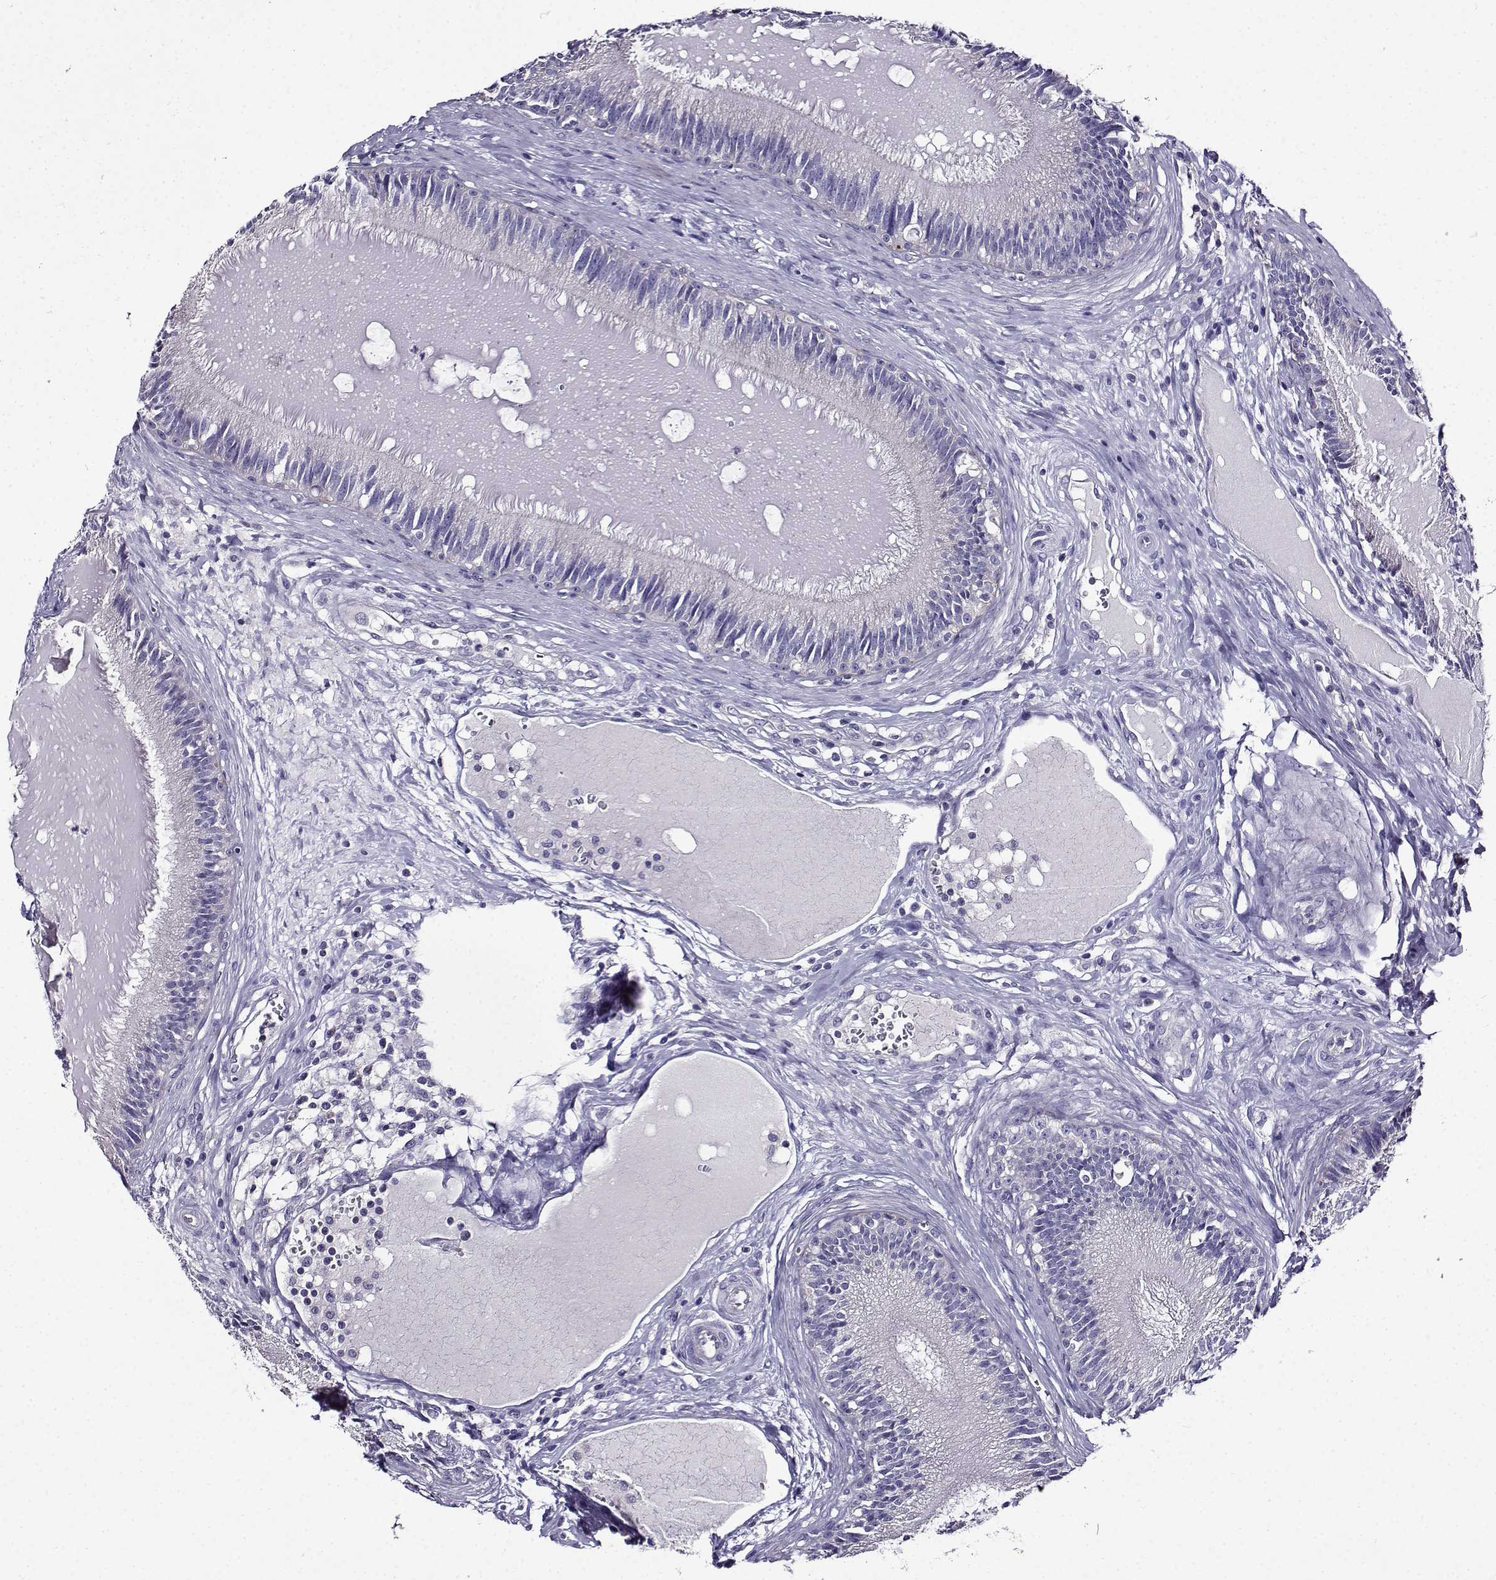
{"staining": {"intensity": "negative", "quantity": "none", "location": "none"}, "tissue": "epididymis", "cell_type": "Glandular cells", "image_type": "normal", "snomed": [{"axis": "morphology", "description": "Normal tissue, NOS"}, {"axis": "topography", "description": "Epididymis"}], "caption": "The image reveals no staining of glandular cells in unremarkable epididymis. Nuclei are stained in blue.", "gene": "TMEM266", "patient": {"sex": "male", "age": 27}}